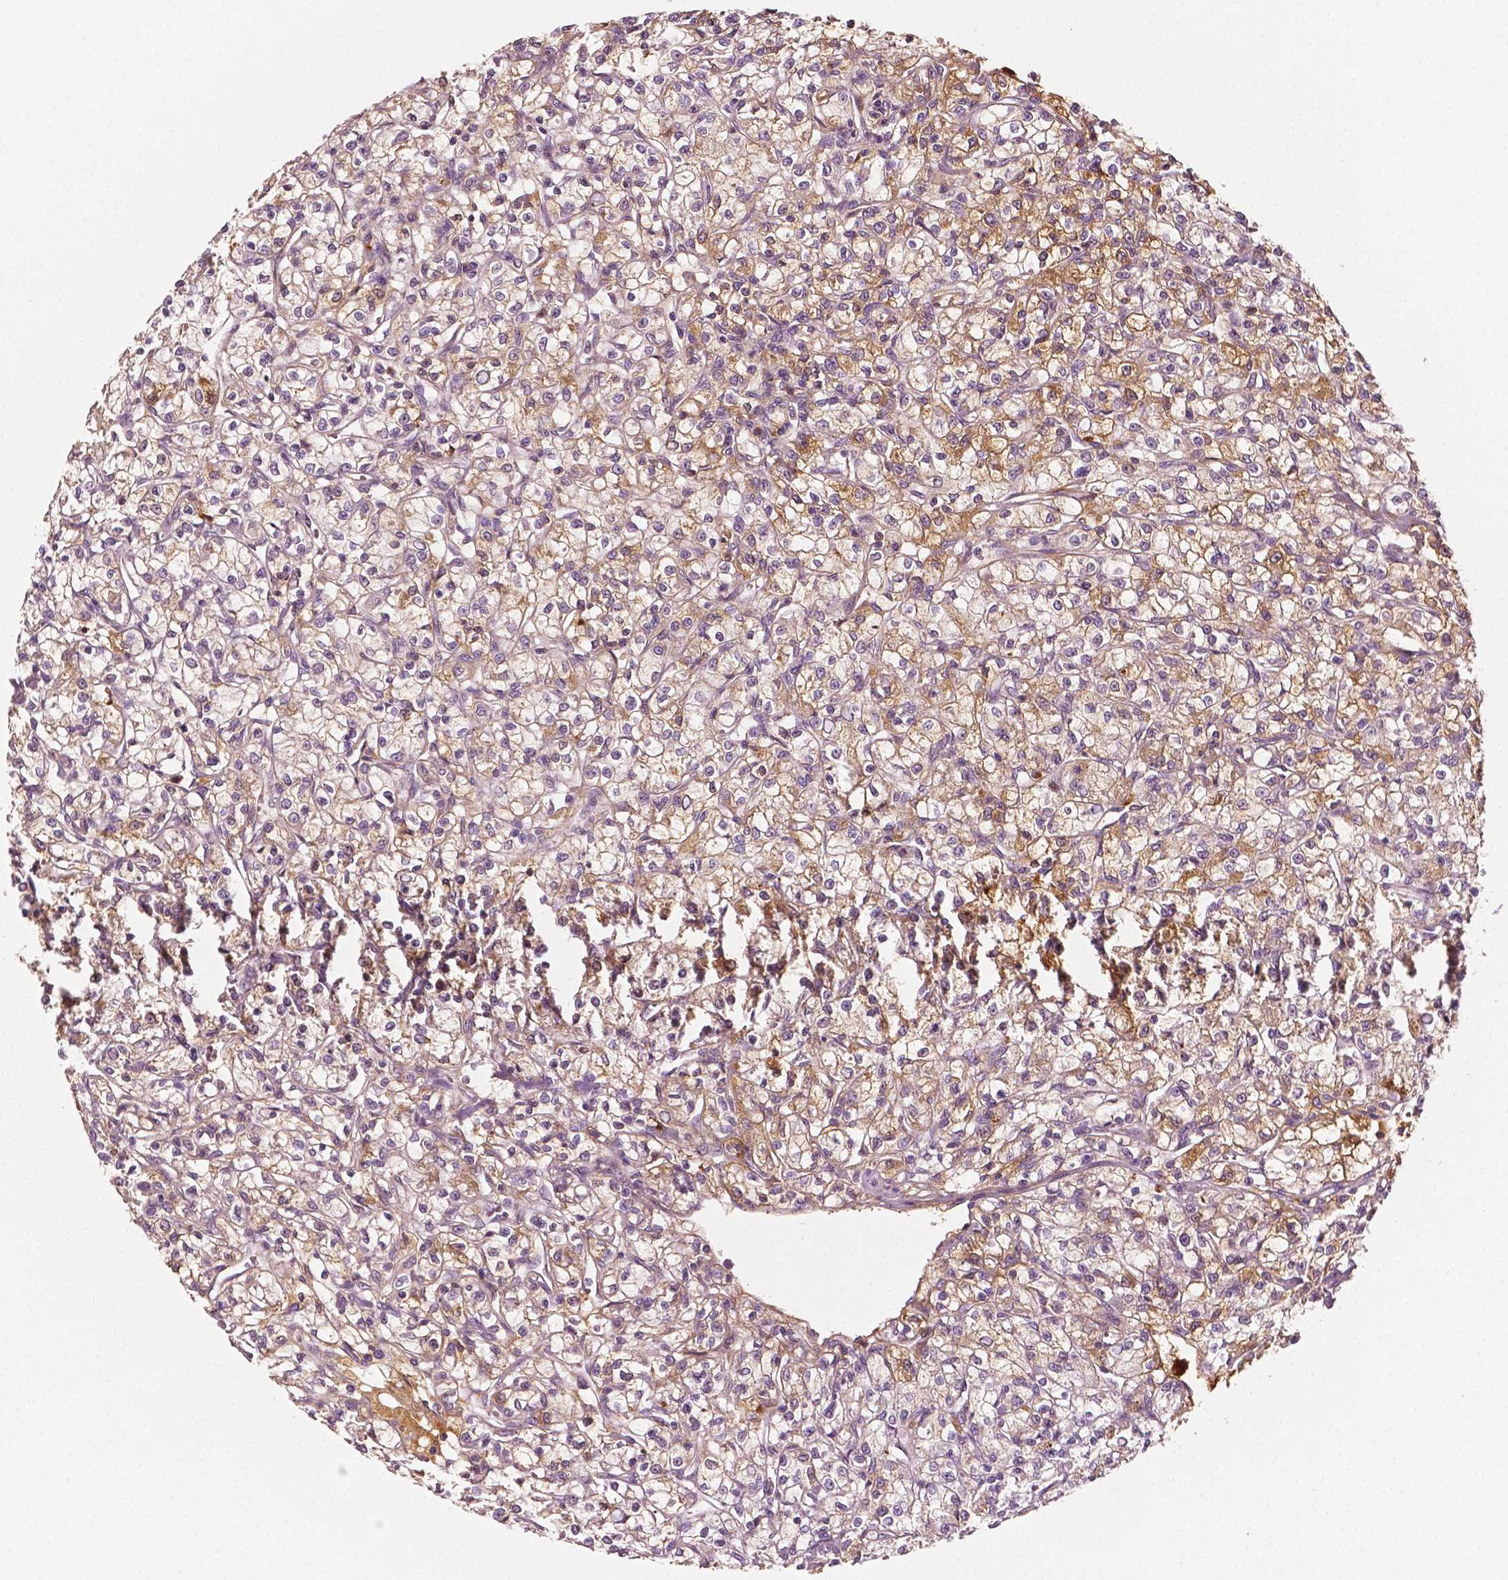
{"staining": {"intensity": "moderate", "quantity": "25%-75%", "location": "cytoplasmic/membranous"}, "tissue": "renal cancer", "cell_type": "Tumor cells", "image_type": "cancer", "snomed": [{"axis": "morphology", "description": "Adenocarcinoma, NOS"}, {"axis": "topography", "description": "Kidney"}], "caption": "A micrograph of human adenocarcinoma (renal) stained for a protein displays moderate cytoplasmic/membranous brown staining in tumor cells.", "gene": "APOA4", "patient": {"sex": "female", "age": 59}}